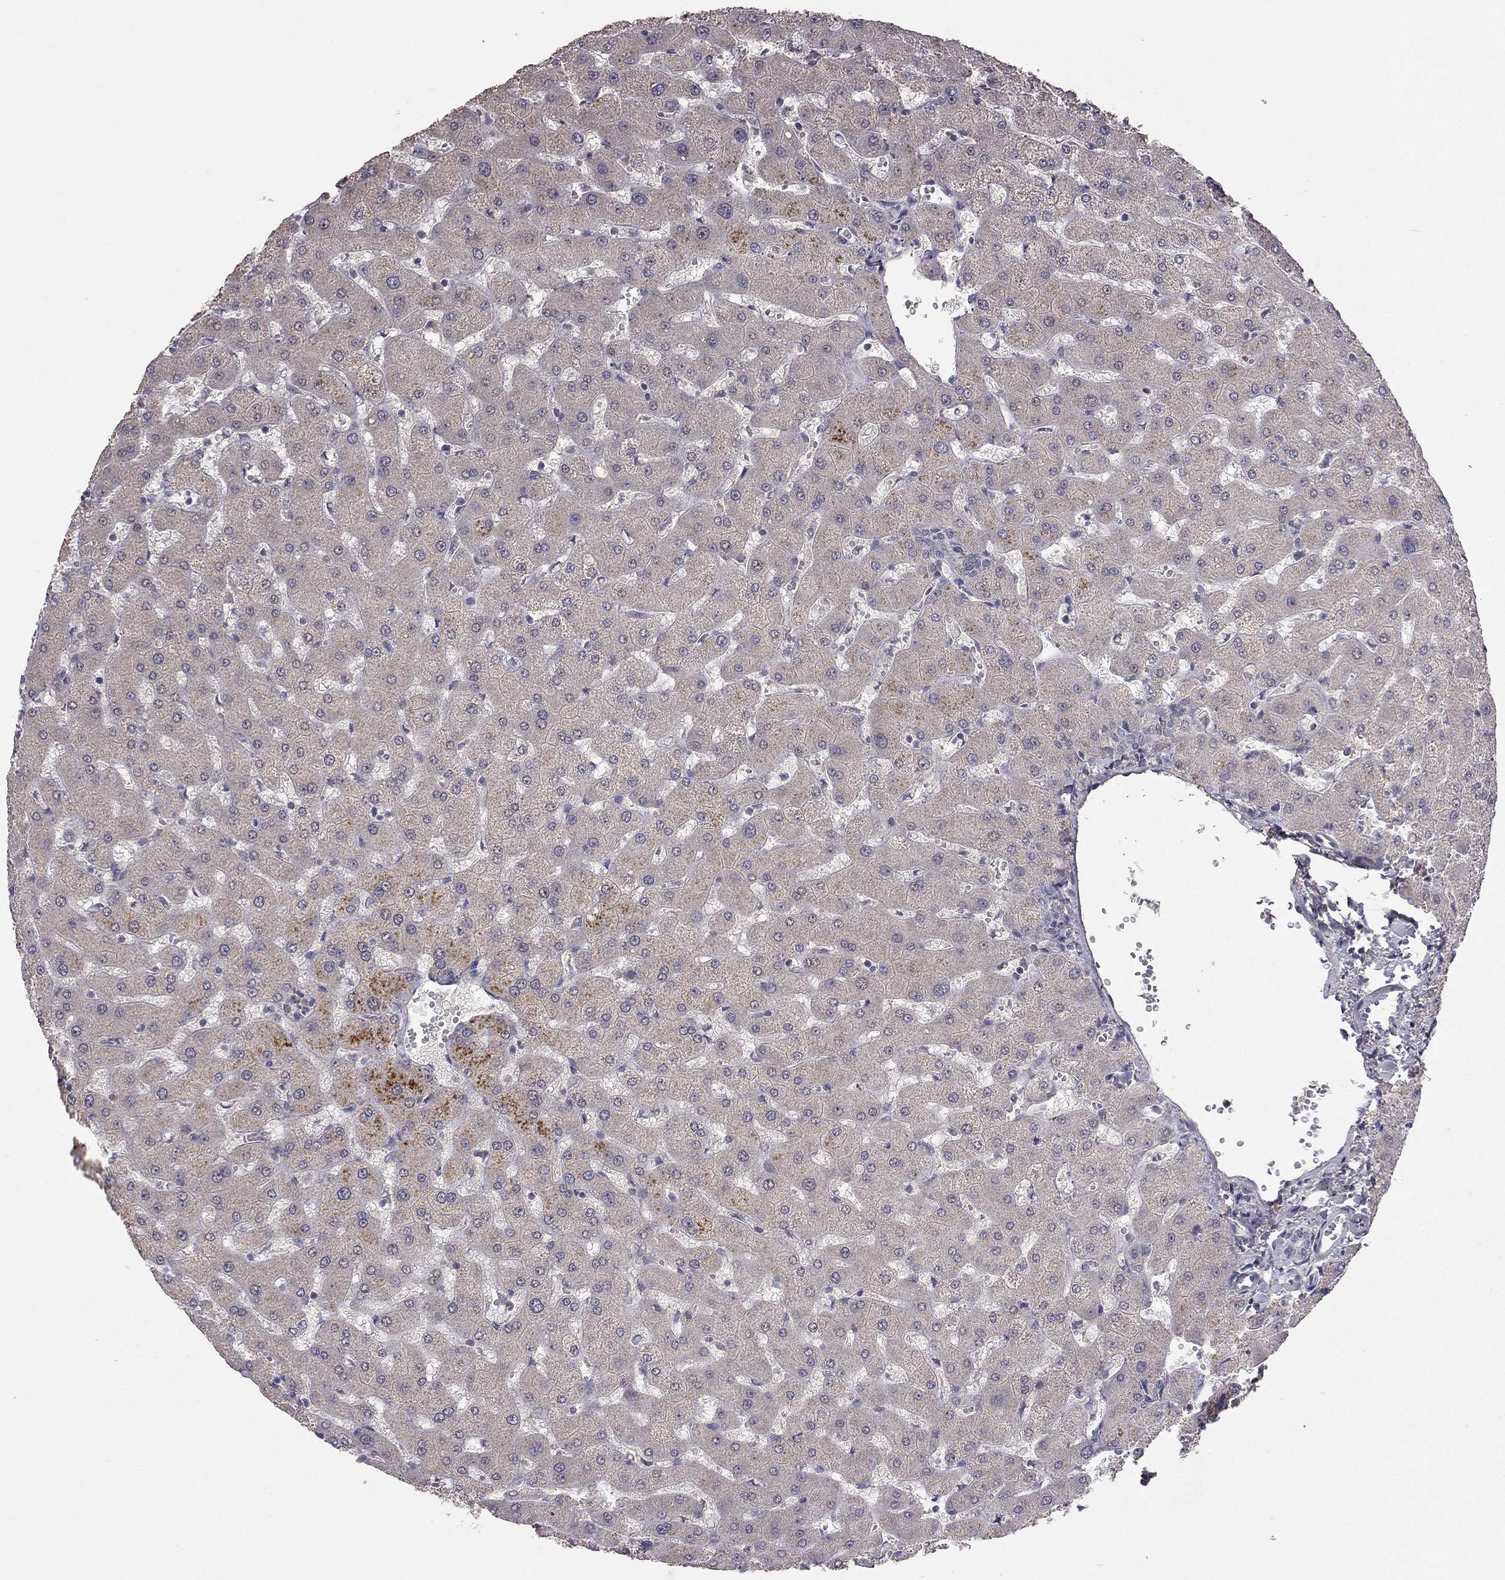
{"staining": {"intensity": "negative", "quantity": "none", "location": "none"}, "tissue": "liver", "cell_type": "Cholangiocytes", "image_type": "normal", "snomed": [{"axis": "morphology", "description": "Normal tissue, NOS"}, {"axis": "topography", "description": "Liver"}], "caption": "IHC of unremarkable human liver reveals no expression in cholangiocytes.", "gene": "ESR2", "patient": {"sex": "female", "age": 63}}